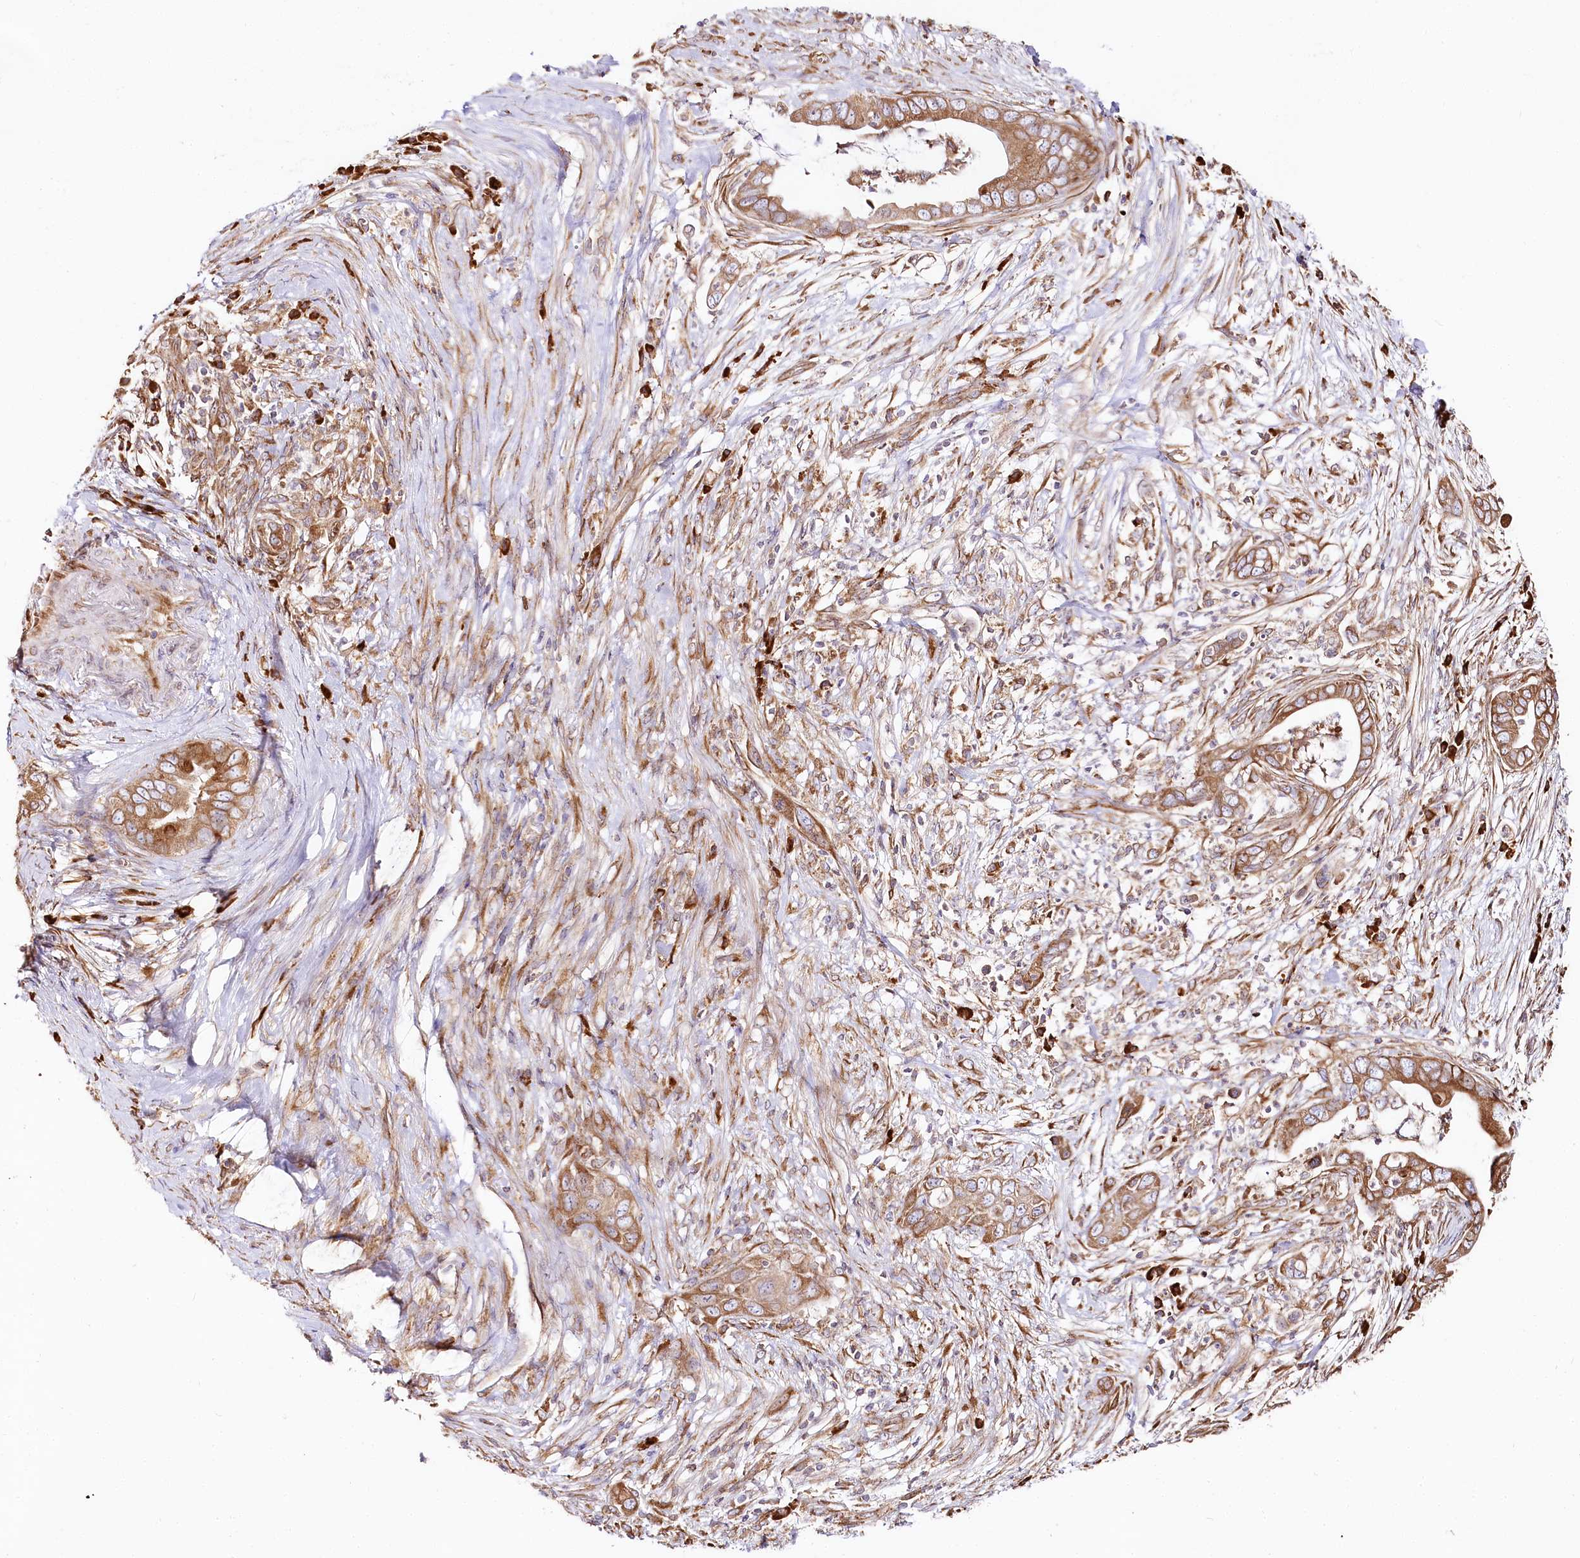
{"staining": {"intensity": "moderate", "quantity": ">75%", "location": "cytoplasmic/membranous"}, "tissue": "pancreatic cancer", "cell_type": "Tumor cells", "image_type": "cancer", "snomed": [{"axis": "morphology", "description": "Adenocarcinoma, NOS"}, {"axis": "topography", "description": "Pancreas"}], "caption": "Immunohistochemical staining of pancreatic cancer displays medium levels of moderate cytoplasmic/membranous positivity in approximately >75% of tumor cells.", "gene": "CNPY2", "patient": {"sex": "male", "age": 75}}